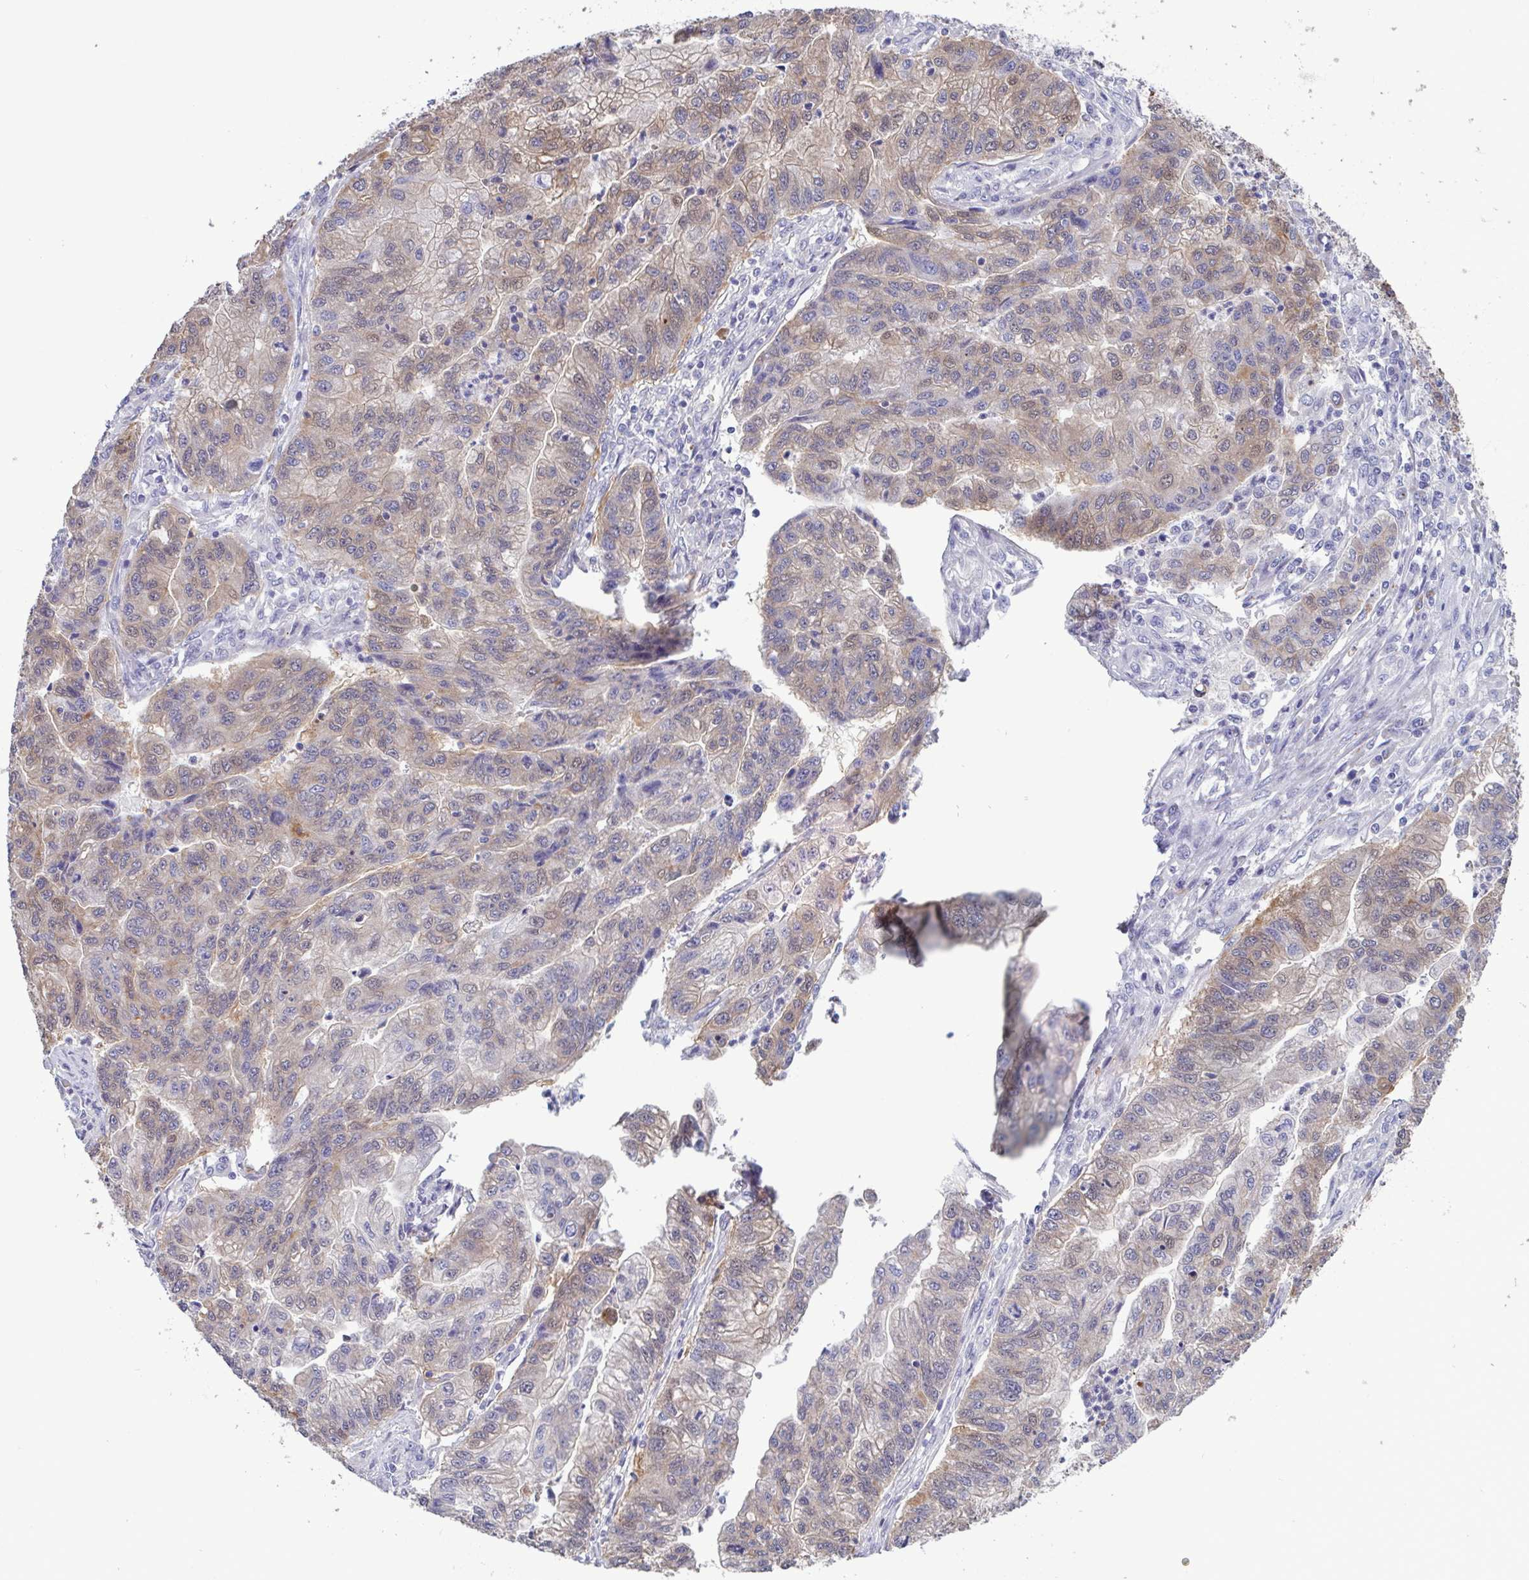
{"staining": {"intensity": "weak", "quantity": "25%-75%", "location": "cytoplasmic/membranous"}, "tissue": "stomach cancer", "cell_type": "Tumor cells", "image_type": "cancer", "snomed": [{"axis": "morphology", "description": "Adenocarcinoma, NOS"}, {"axis": "topography", "description": "Stomach"}], "caption": "The immunohistochemical stain highlights weak cytoplasmic/membranous positivity in tumor cells of adenocarcinoma (stomach) tissue.", "gene": "GLDC", "patient": {"sex": "male", "age": 83}}